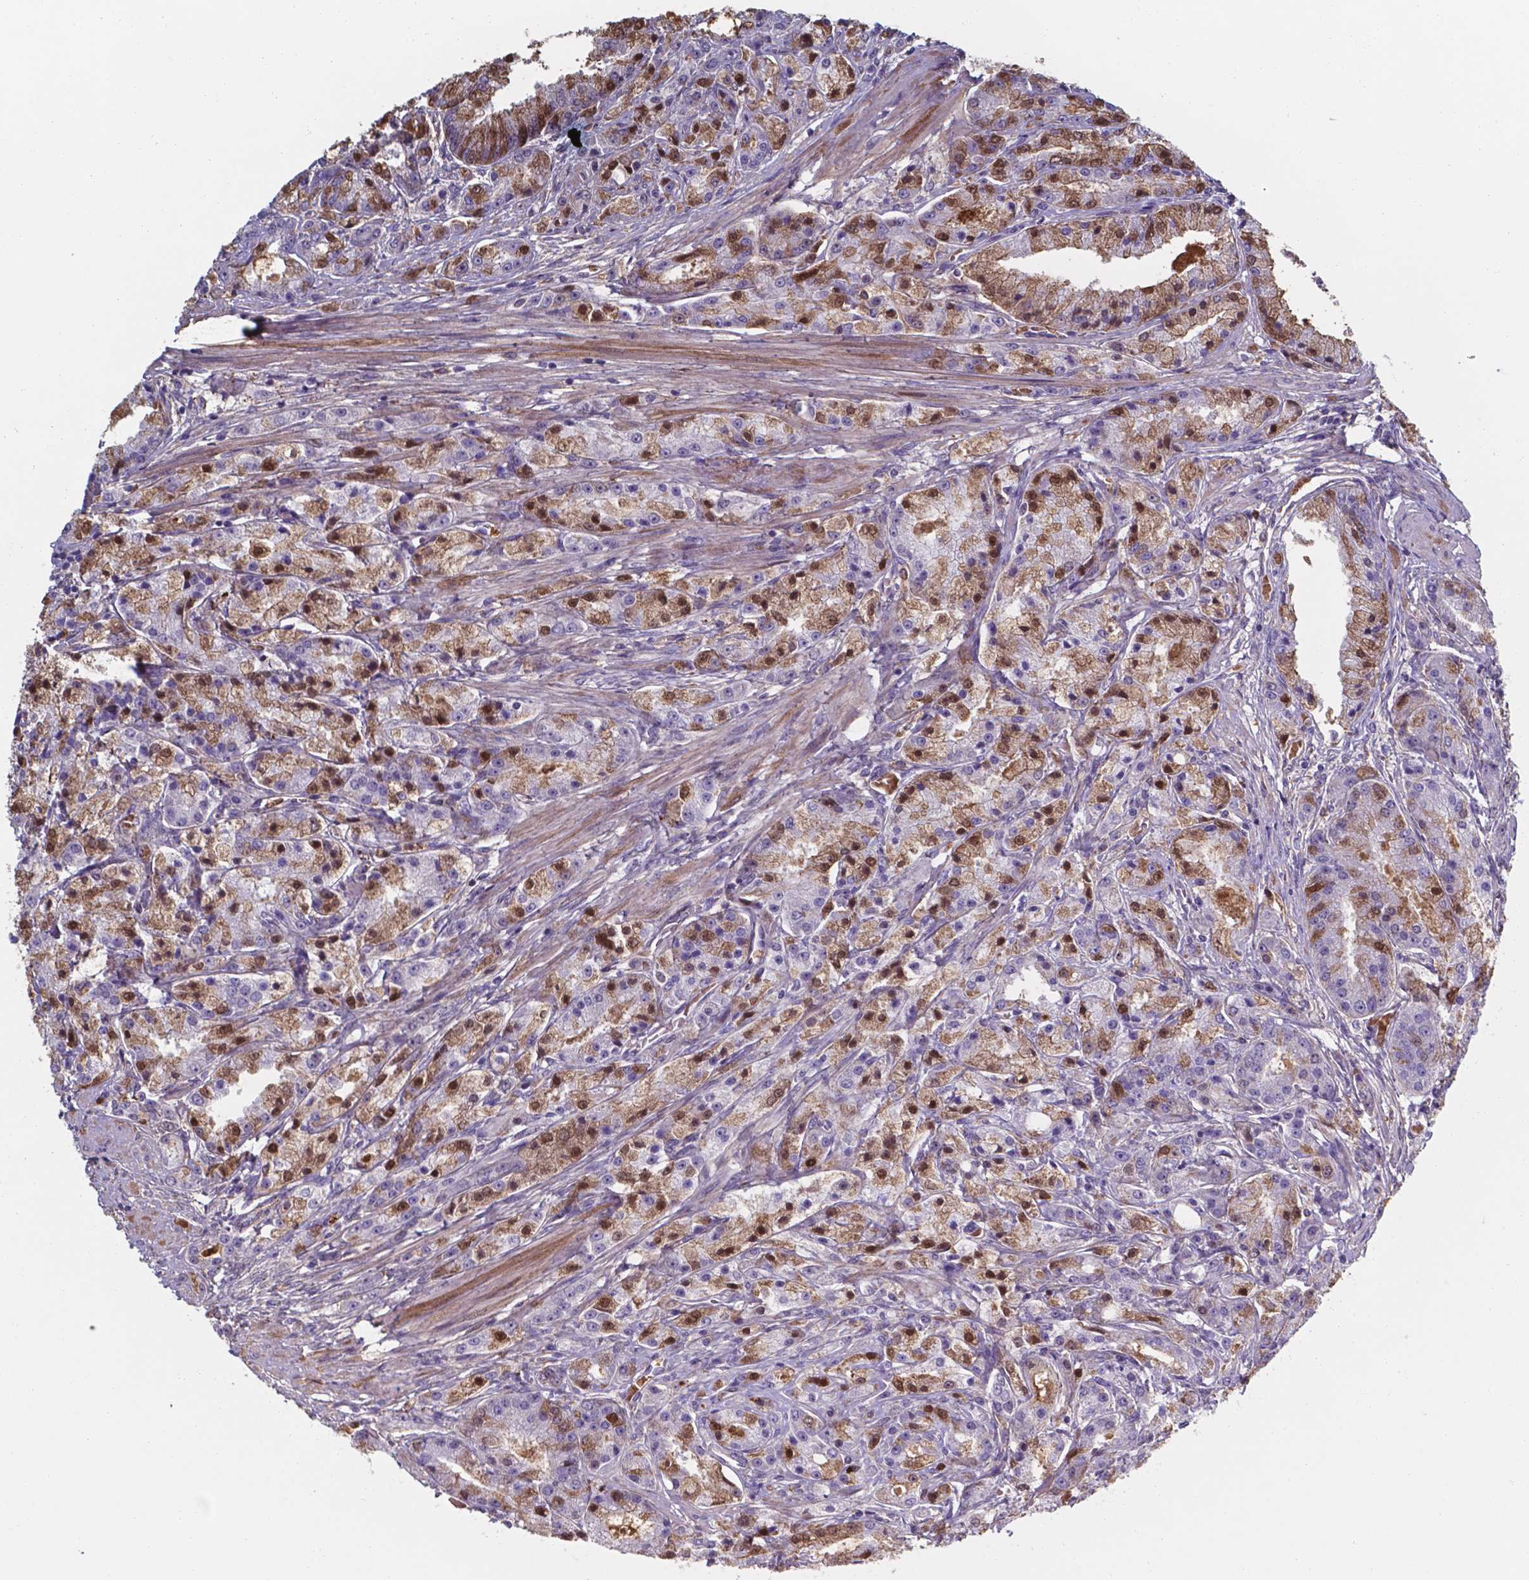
{"staining": {"intensity": "moderate", "quantity": "25%-75%", "location": "cytoplasmic/membranous,nuclear"}, "tissue": "prostate cancer", "cell_type": "Tumor cells", "image_type": "cancer", "snomed": [{"axis": "morphology", "description": "Adenocarcinoma, High grade"}, {"axis": "topography", "description": "Prostate"}], "caption": "Prostate cancer (high-grade adenocarcinoma) was stained to show a protein in brown. There is medium levels of moderate cytoplasmic/membranous and nuclear staining in approximately 25%-75% of tumor cells. The staining was performed using DAB (3,3'-diaminobenzidine) to visualize the protein expression in brown, while the nuclei were stained in blue with hematoxylin (Magnification: 20x).", "gene": "SERPINA1", "patient": {"sex": "male", "age": 67}}